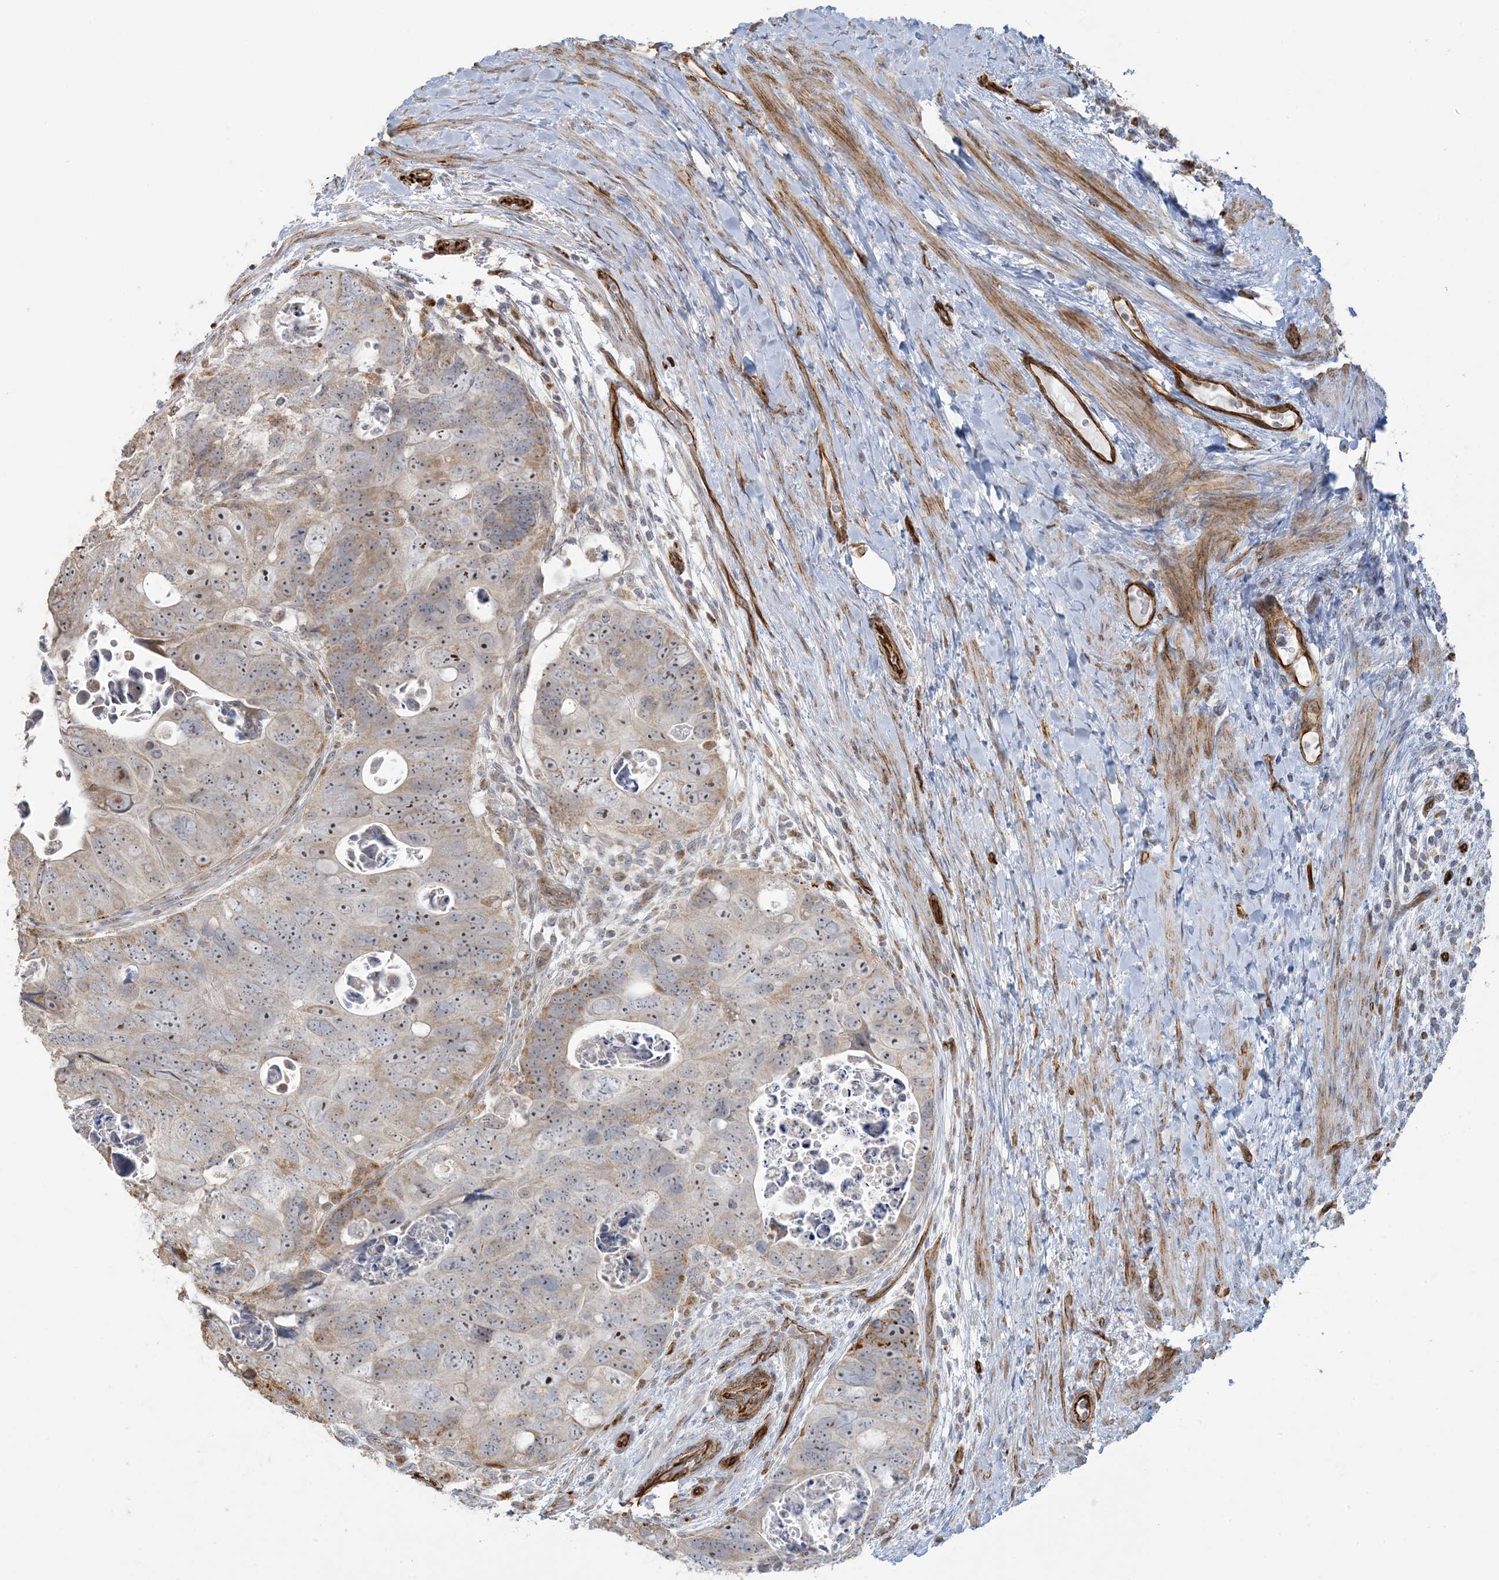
{"staining": {"intensity": "weak", "quantity": "25%-75%", "location": "cytoplasmic/membranous,nuclear"}, "tissue": "colorectal cancer", "cell_type": "Tumor cells", "image_type": "cancer", "snomed": [{"axis": "morphology", "description": "Adenocarcinoma, NOS"}, {"axis": "topography", "description": "Rectum"}], "caption": "Approximately 25%-75% of tumor cells in human colorectal adenocarcinoma display weak cytoplasmic/membranous and nuclear protein expression as visualized by brown immunohistochemical staining.", "gene": "AGA", "patient": {"sex": "male", "age": 59}}